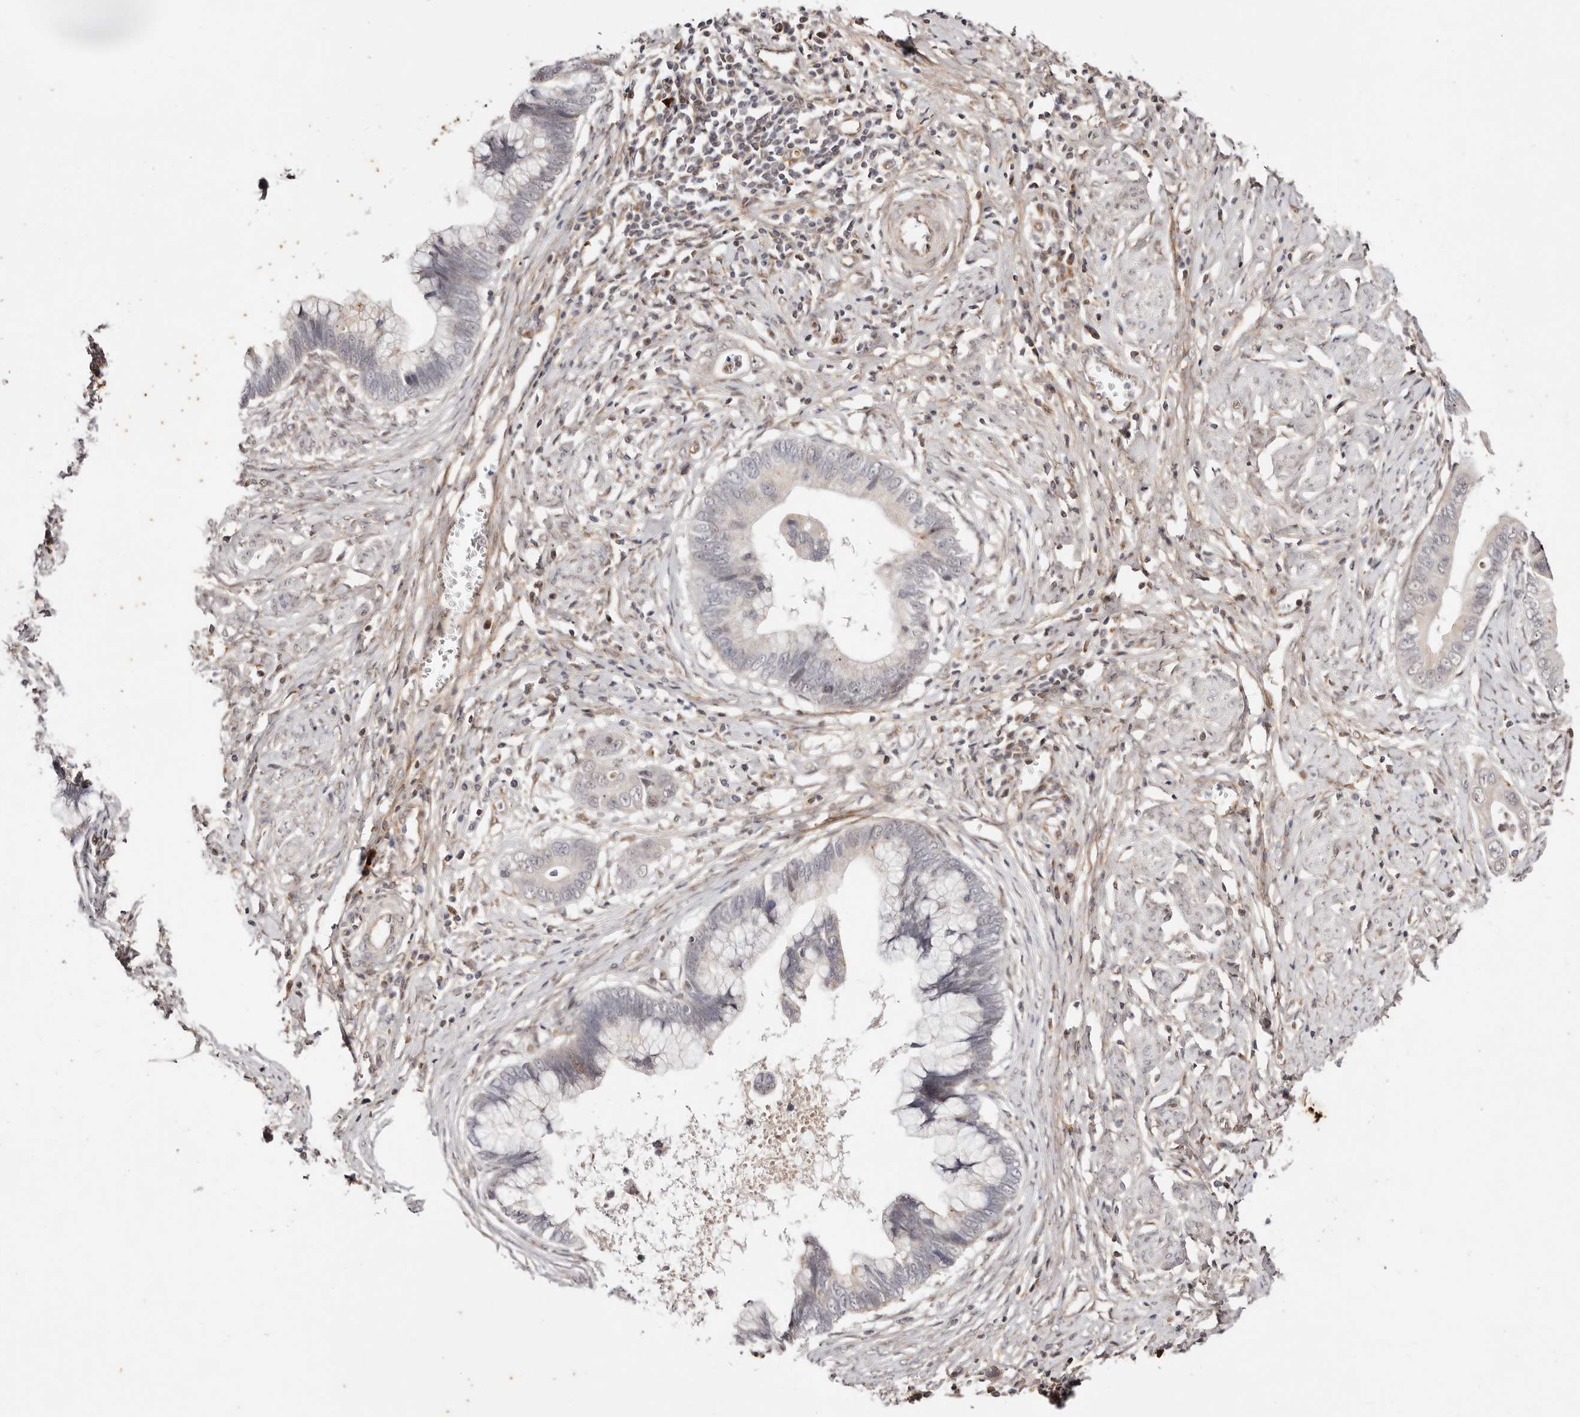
{"staining": {"intensity": "weak", "quantity": "<25%", "location": "cytoplasmic/membranous"}, "tissue": "cervical cancer", "cell_type": "Tumor cells", "image_type": "cancer", "snomed": [{"axis": "morphology", "description": "Adenocarcinoma, NOS"}, {"axis": "topography", "description": "Cervix"}], "caption": "This is an immunohistochemistry (IHC) image of cervical cancer. There is no expression in tumor cells.", "gene": "WRN", "patient": {"sex": "female", "age": 44}}